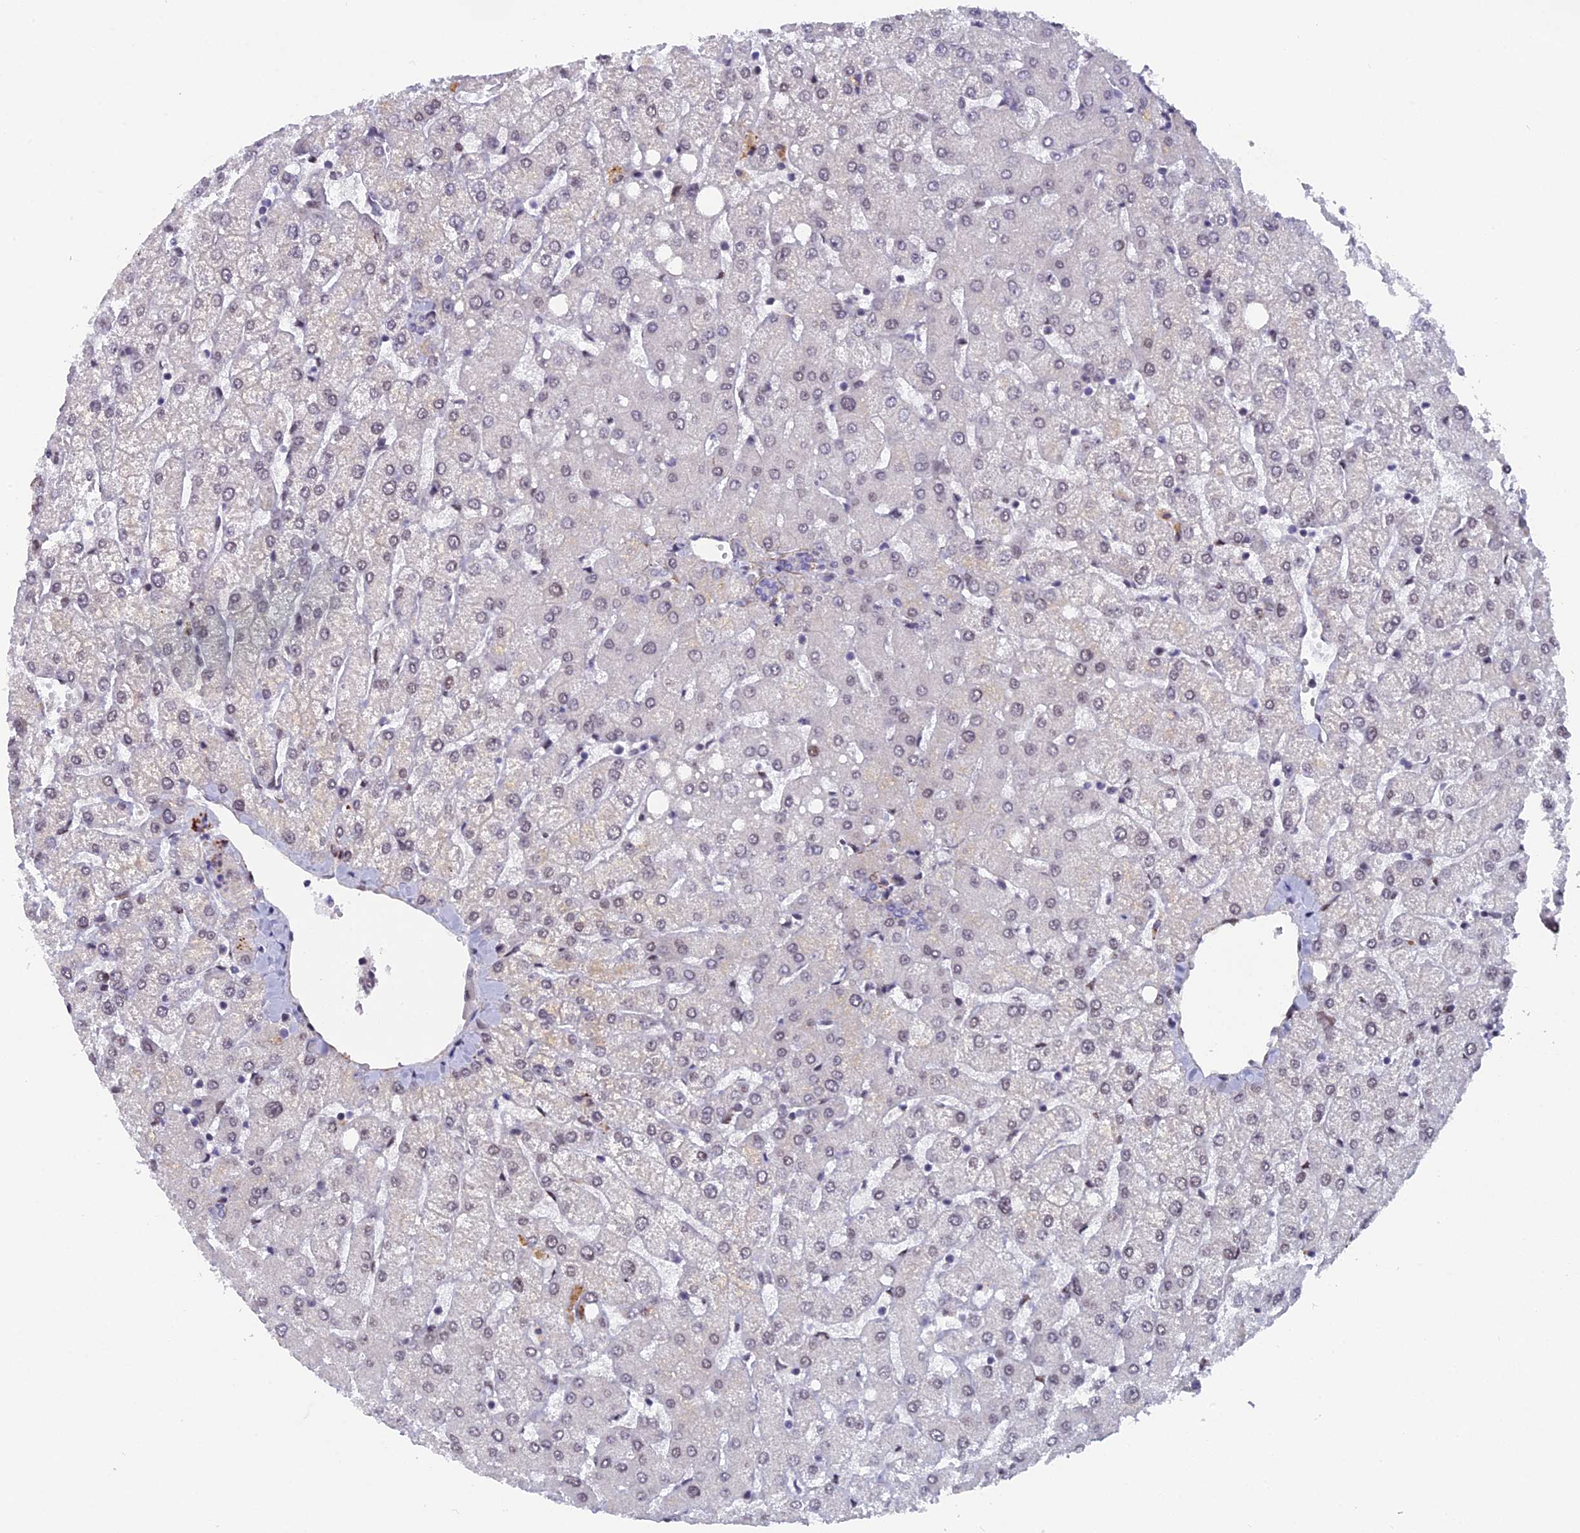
{"staining": {"intensity": "negative", "quantity": "none", "location": "none"}, "tissue": "liver", "cell_type": "Cholangiocytes", "image_type": "normal", "snomed": [{"axis": "morphology", "description": "Normal tissue, NOS"}, {"axis": "topography", "description": "Liver"}], "caption": "Cholangiocytes are negative for brown protein staining in unremarkable liver. (Immunohistochemistry, brightfield microscopy, high magnification).", "gene": "XKR9", "patient": {"sex": "female", "age": 54}}